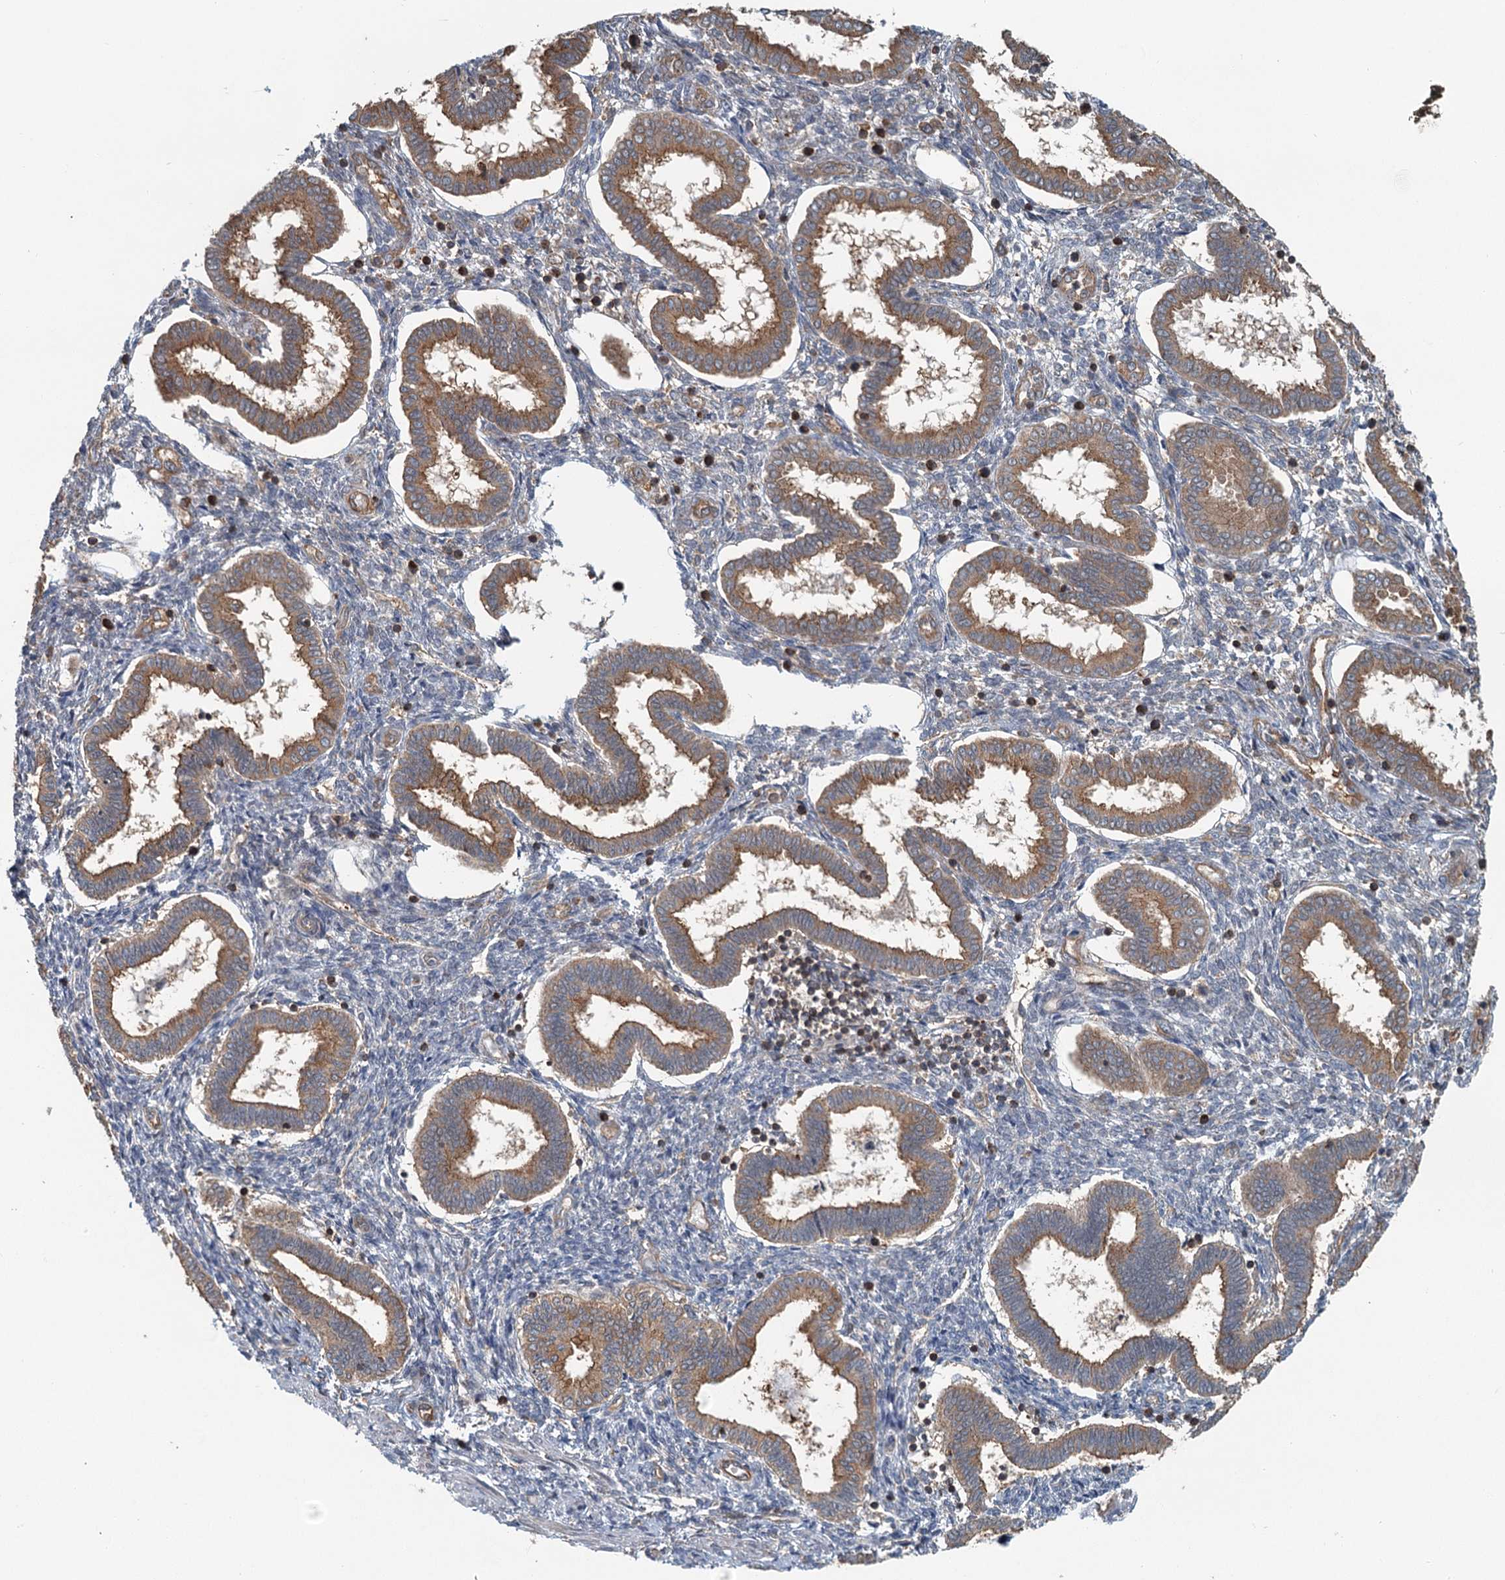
{"staining": {"intensity": "negative", "quantity": "none", "location": "none"}, "tissue": "endometrium", "cell_type": "Cells in endometrial stroma", "image_type": "normal", "snomed": [{"axis": "morphology", "description": "Normal tissue, NOS"}, {"axis": "topography", "description": "Endometrium"}], "caption": "An IHC image of normal endometrium is shown. There is no staining in cells in endometrial stroma of endometrium. (Stains: DAB IHC with hematoxylin counter stain, Microscopy: brightfield microscopy at high magnification).", "gene": "ZNF527", "patient": {"sex": "female", "age": 24}}